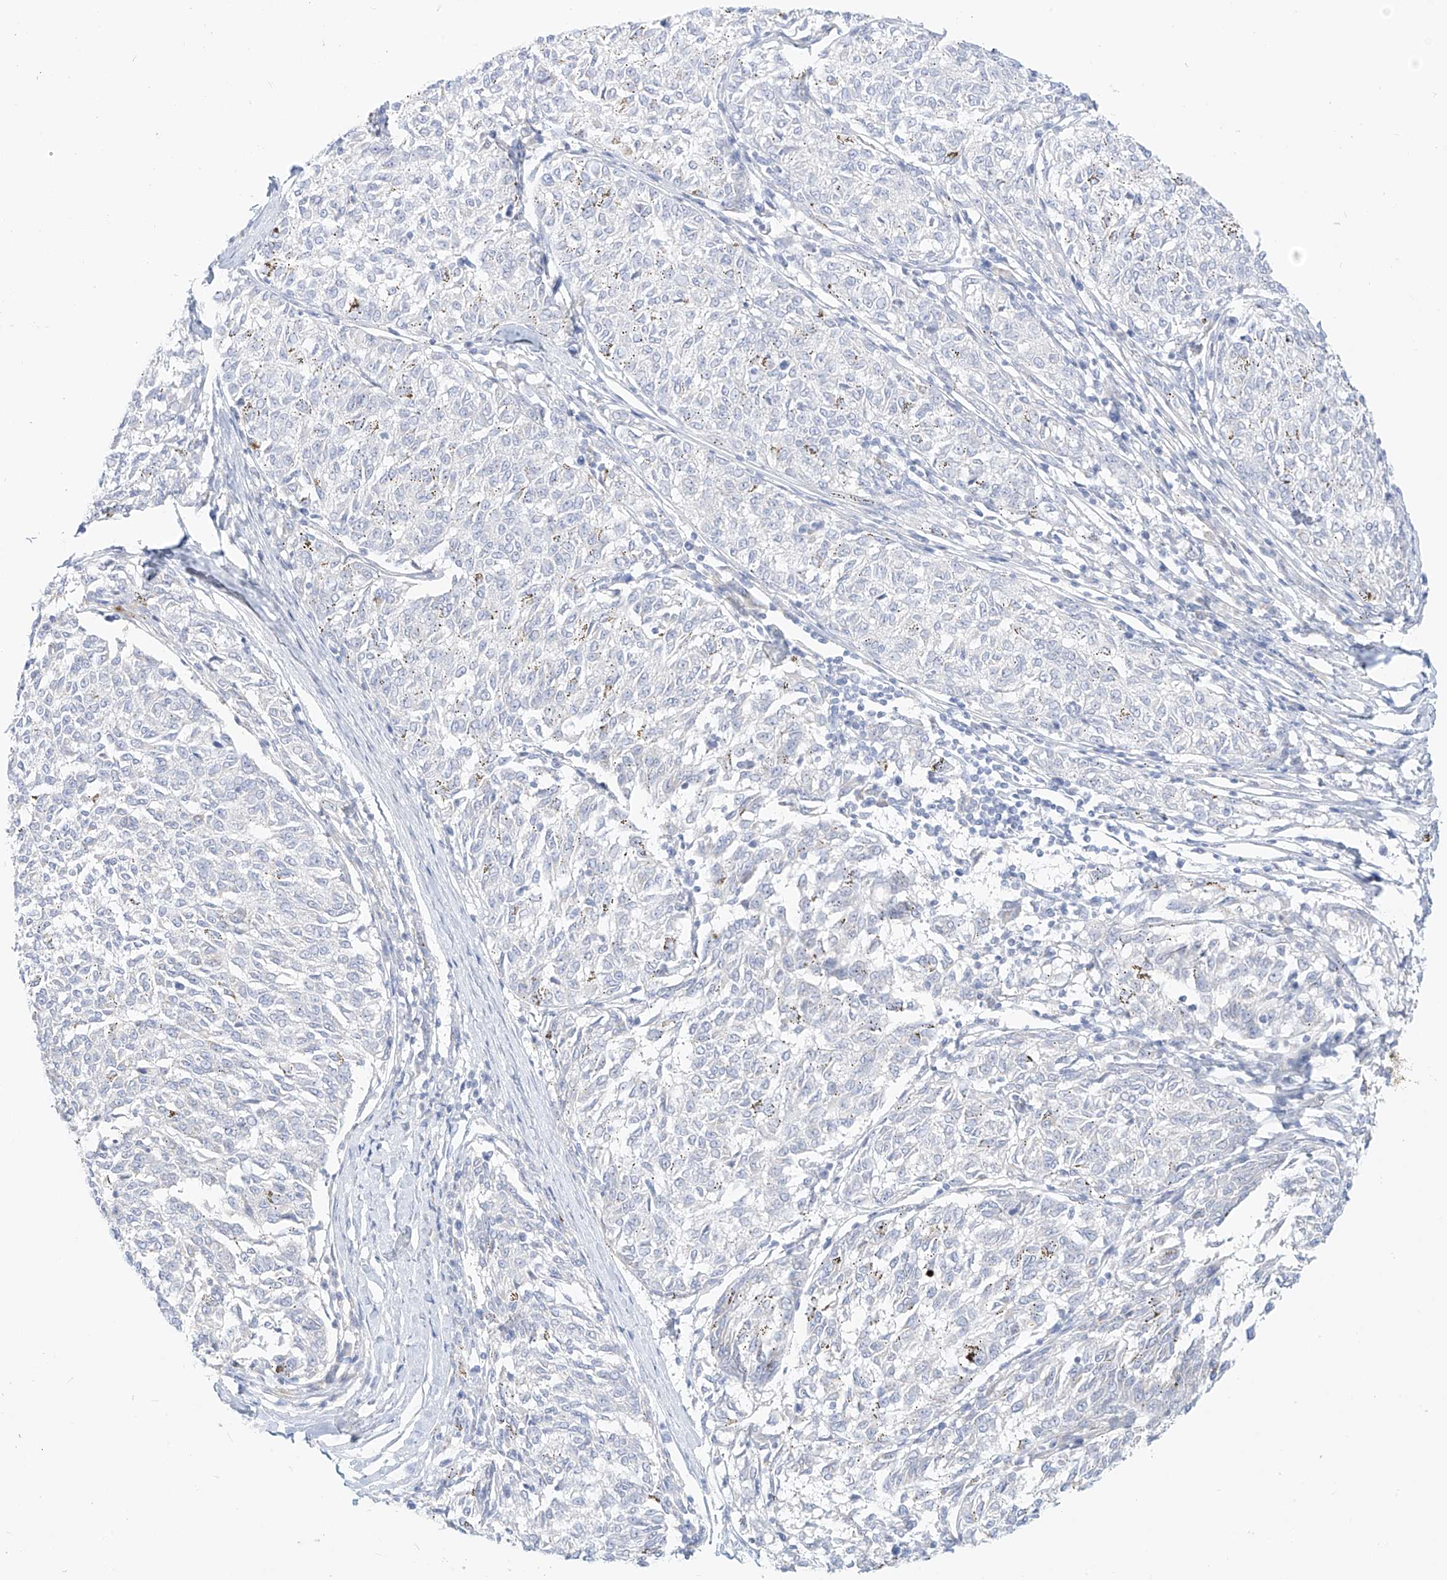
{"staining": {"intensity": "negative", "quantity": "none", "location": "none"}, "tissue": "melanoma", "cell_type": "Tumor cells", "image_type": "cancer", "snomed": [{"axis": "morphology", "description": "Malignant melanoma, NOS"}, {"axis": "topography", "description": "Skin"}], "caption": "DAB immunohistochemical staining of human malignant melanoma shows no significant staining in tumor cells.", "gene": "ST3GAL5", "patient": {"sex": "female", "age": 72}}